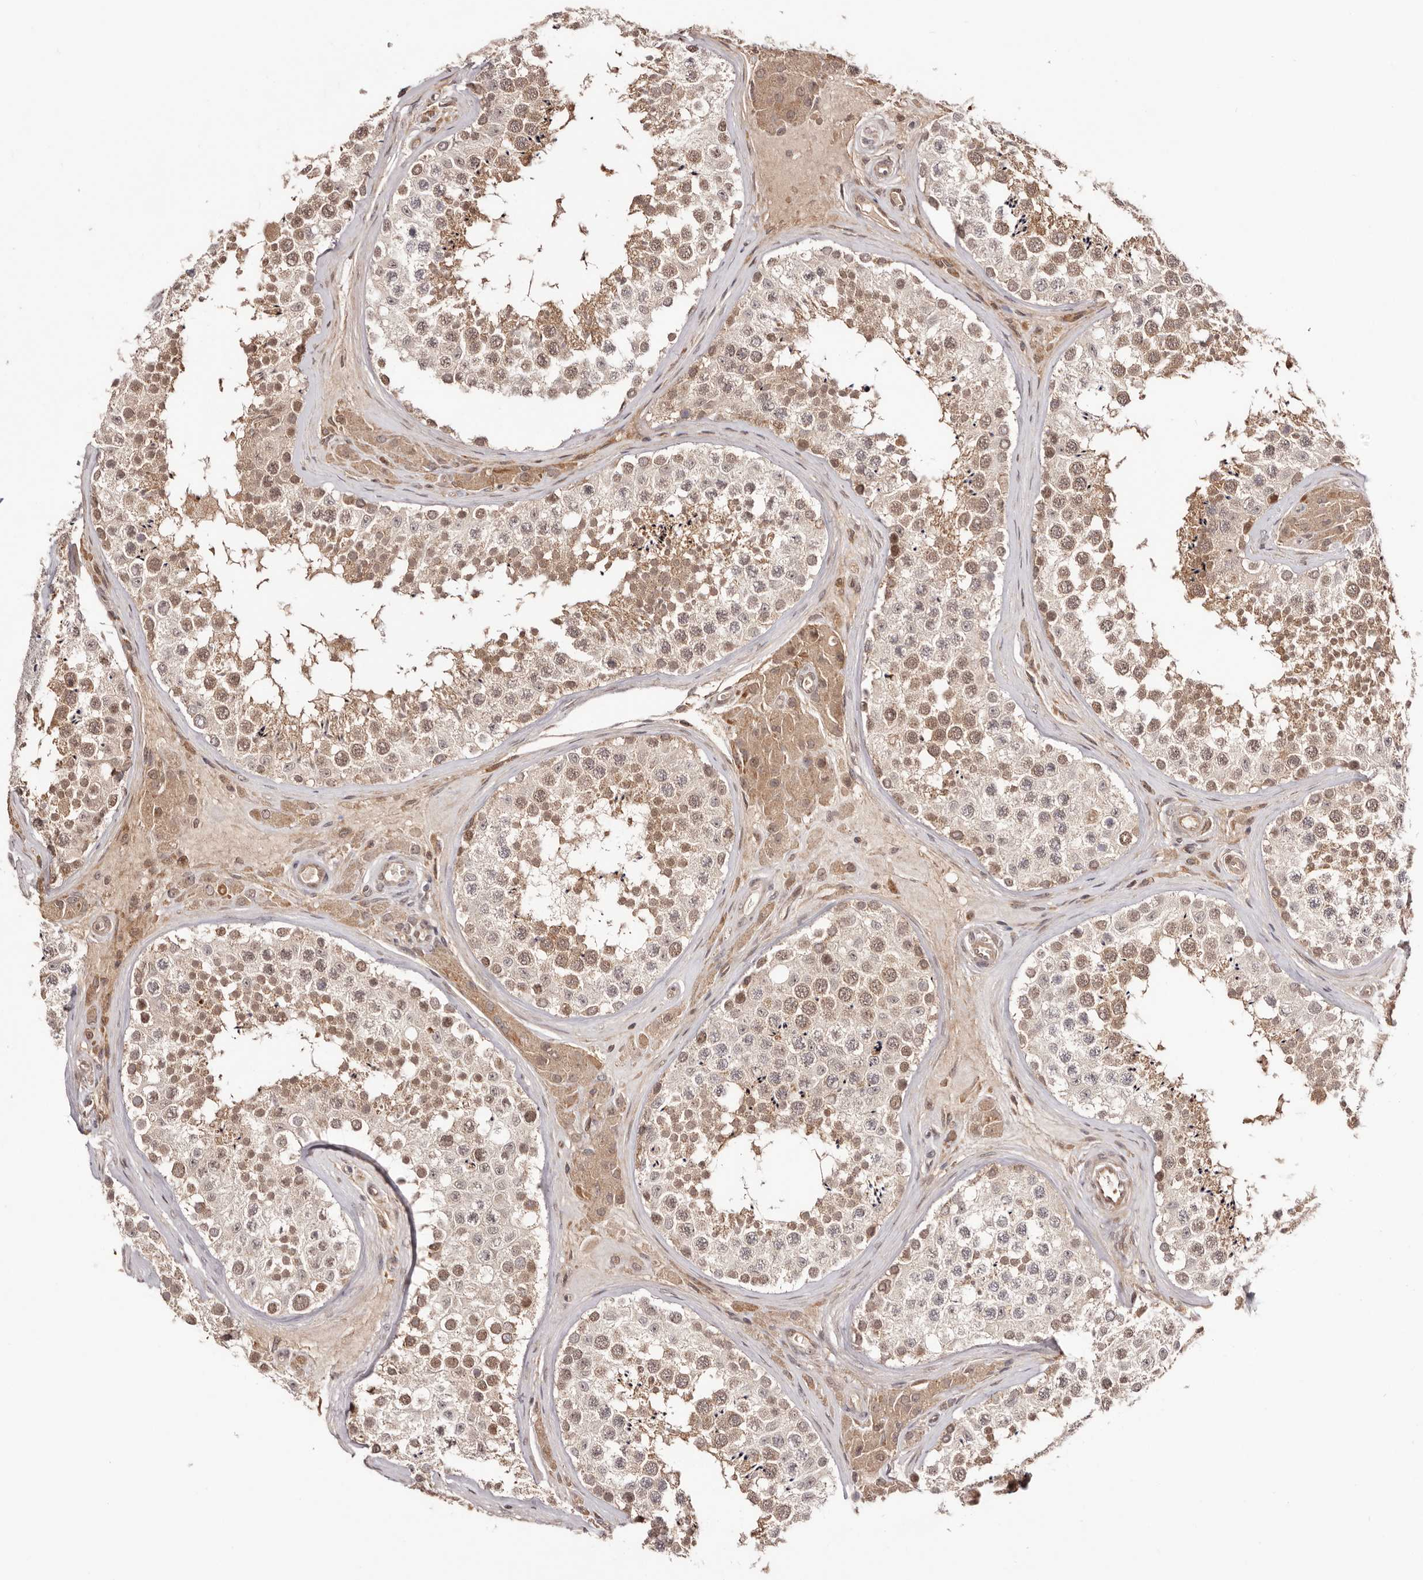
{"staining": {"intensity": "moderate", "quantity": ">75%", "location": "cytoplasmic/membranous,nuclear"}, "tissue": "testis", "cell_type": "Cells in seminiferous ducts", "image_type": "normal", "snomed": [{"axis": "morphology", "description": "Normal tissue, NOS"}, {"axis": "topography", "description": "Testis"}], "caption": "Moderate cytoplasmic/membranous,nuclear staining is appreciated in about >75% of cells in seminiferous ducts in unremarkable testis. The staining is performed using DAB (3,3'-diaminobenzidine) brown chromogen to label protein expression. The nuclei are counter-stained blue using hematoxylin.", "gene": "EGR3", "patient": {"sex": "male", "age": 46}}